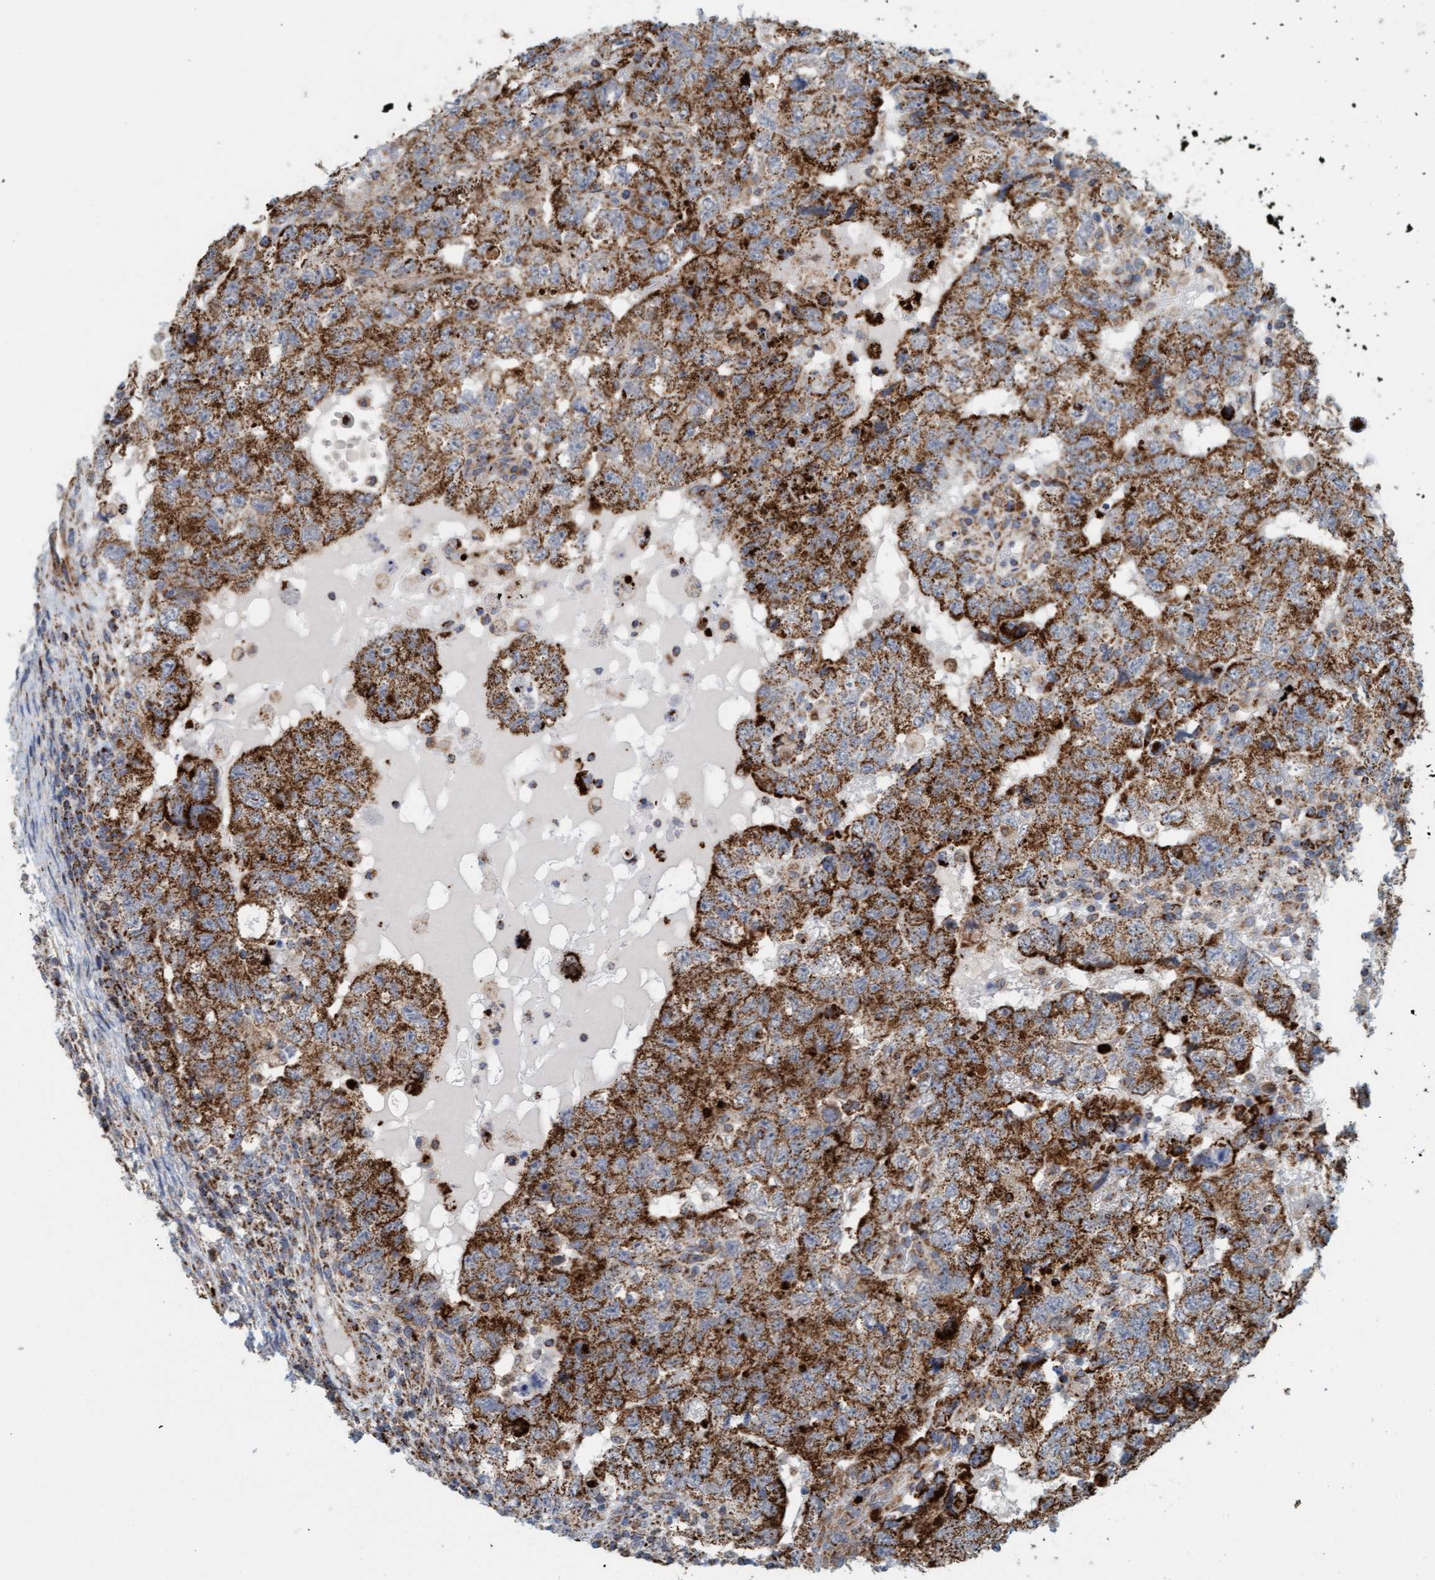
{"staining": {"intensity": "strong", "quantity": ">75%", "location": "cytoplasmic/membranous"}, "tissue": "testis cancer", "cell_type": "Tumor cells", "image_type": "cancer", "snomed": [{"axis": "morphology", "description": "Carcinoma, Embryonal, NOS"}, {"axis": "topography", "description": "Testis"}], "caption": "Tumor cells exhibit high levels of strong cytoplasmic/membranous positivity in about >75% of cells in human testis embryonal carcinoma. (Brightfield microscopy of DAB IHC at high magnification).", "gene": "B9D1", "patient": {"sex": "male", "age": 36}}